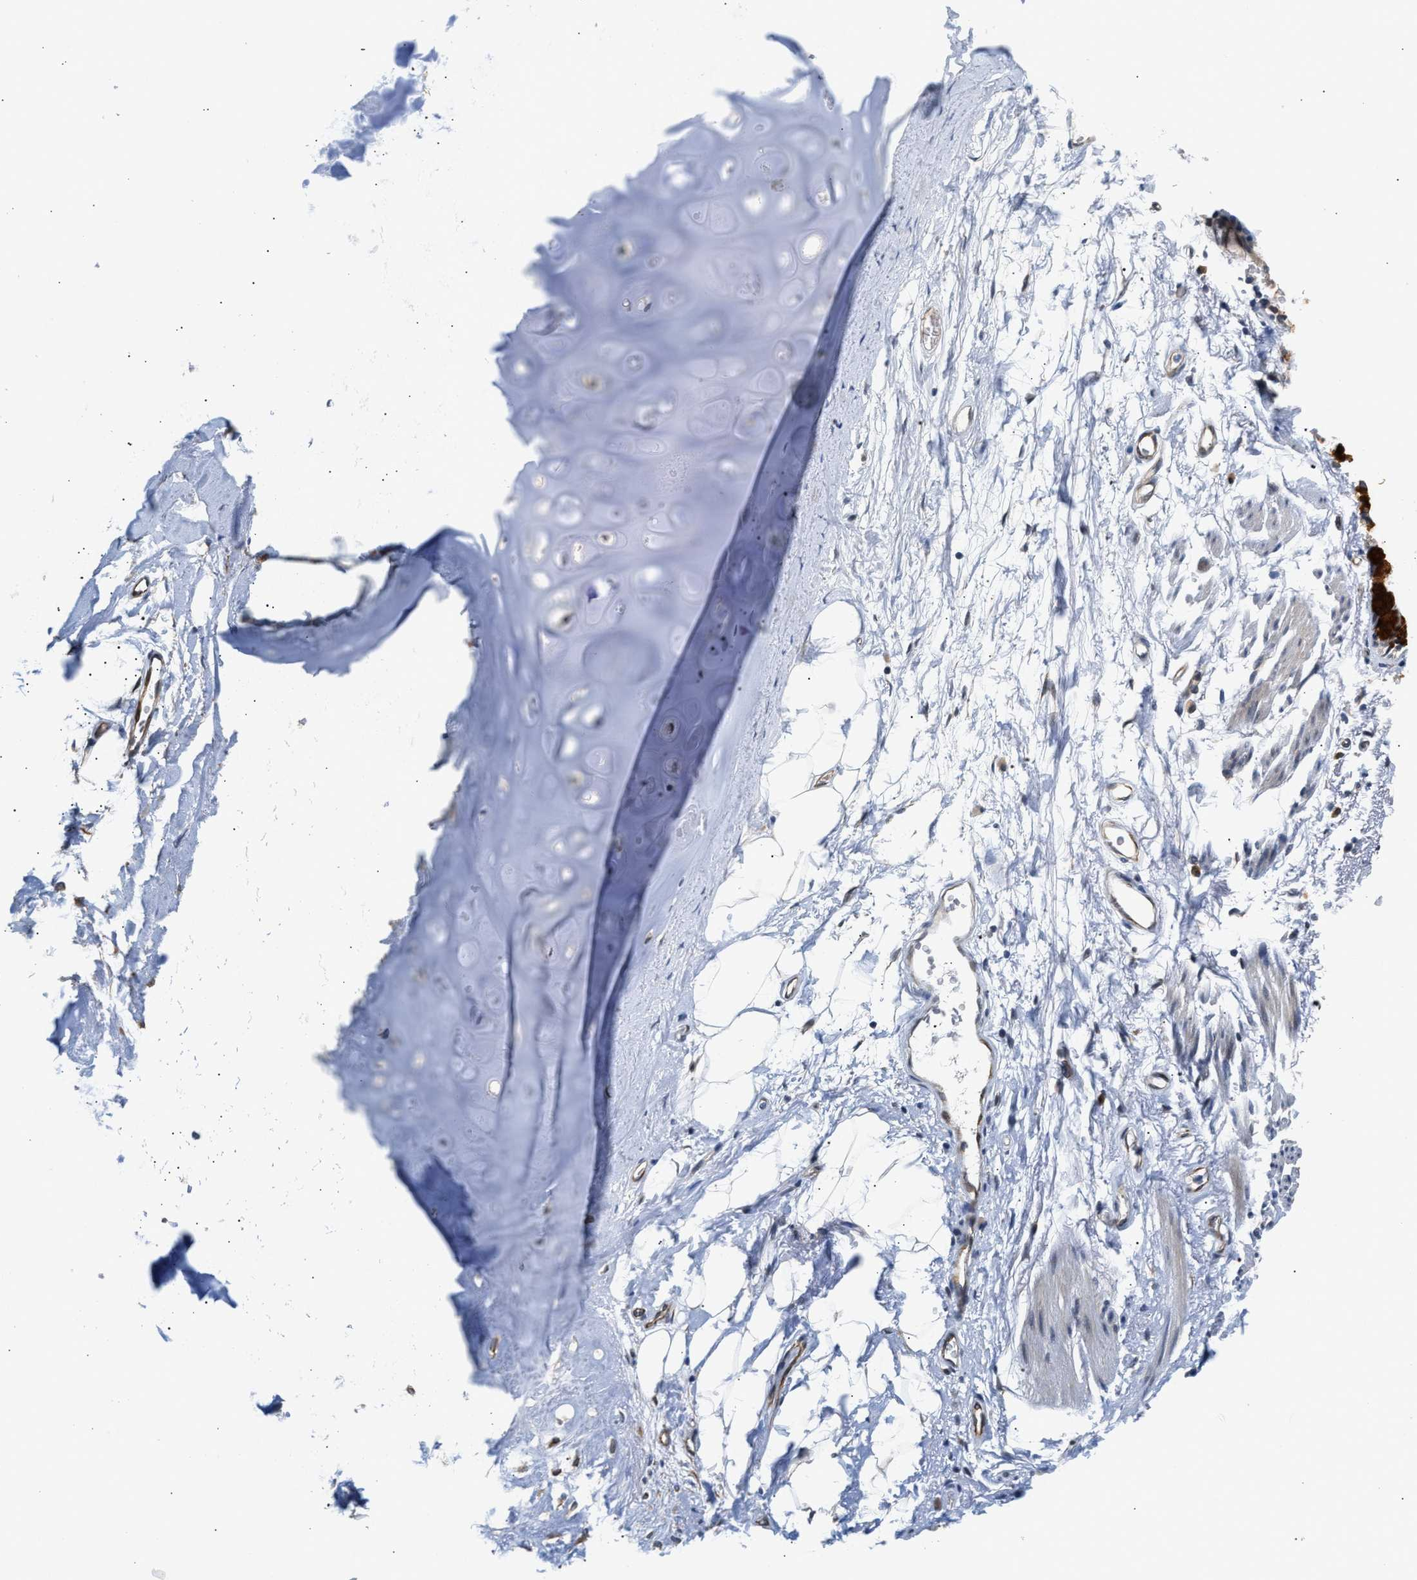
{"staining": {"intensity": "negative", "quantity": "none", "location": "none"}, "tissue": "adipose tissue", "cell_type": "Adipocytes", "image_type": "normal", "snomed": [{"axis": "morphology", "description": "Normal tissue, NOS"}, {"axis": "topography", "description": "Cartilage tissue"}, {"axis": "topography", "description": "Bronchus"}], "caption": "DAB immunohistochemical staining of normal adipose tissue demonstrates no significant expression in adipocytes.", "gene": "PPM1H", "patient": {"sex": "female", "age": 73}}